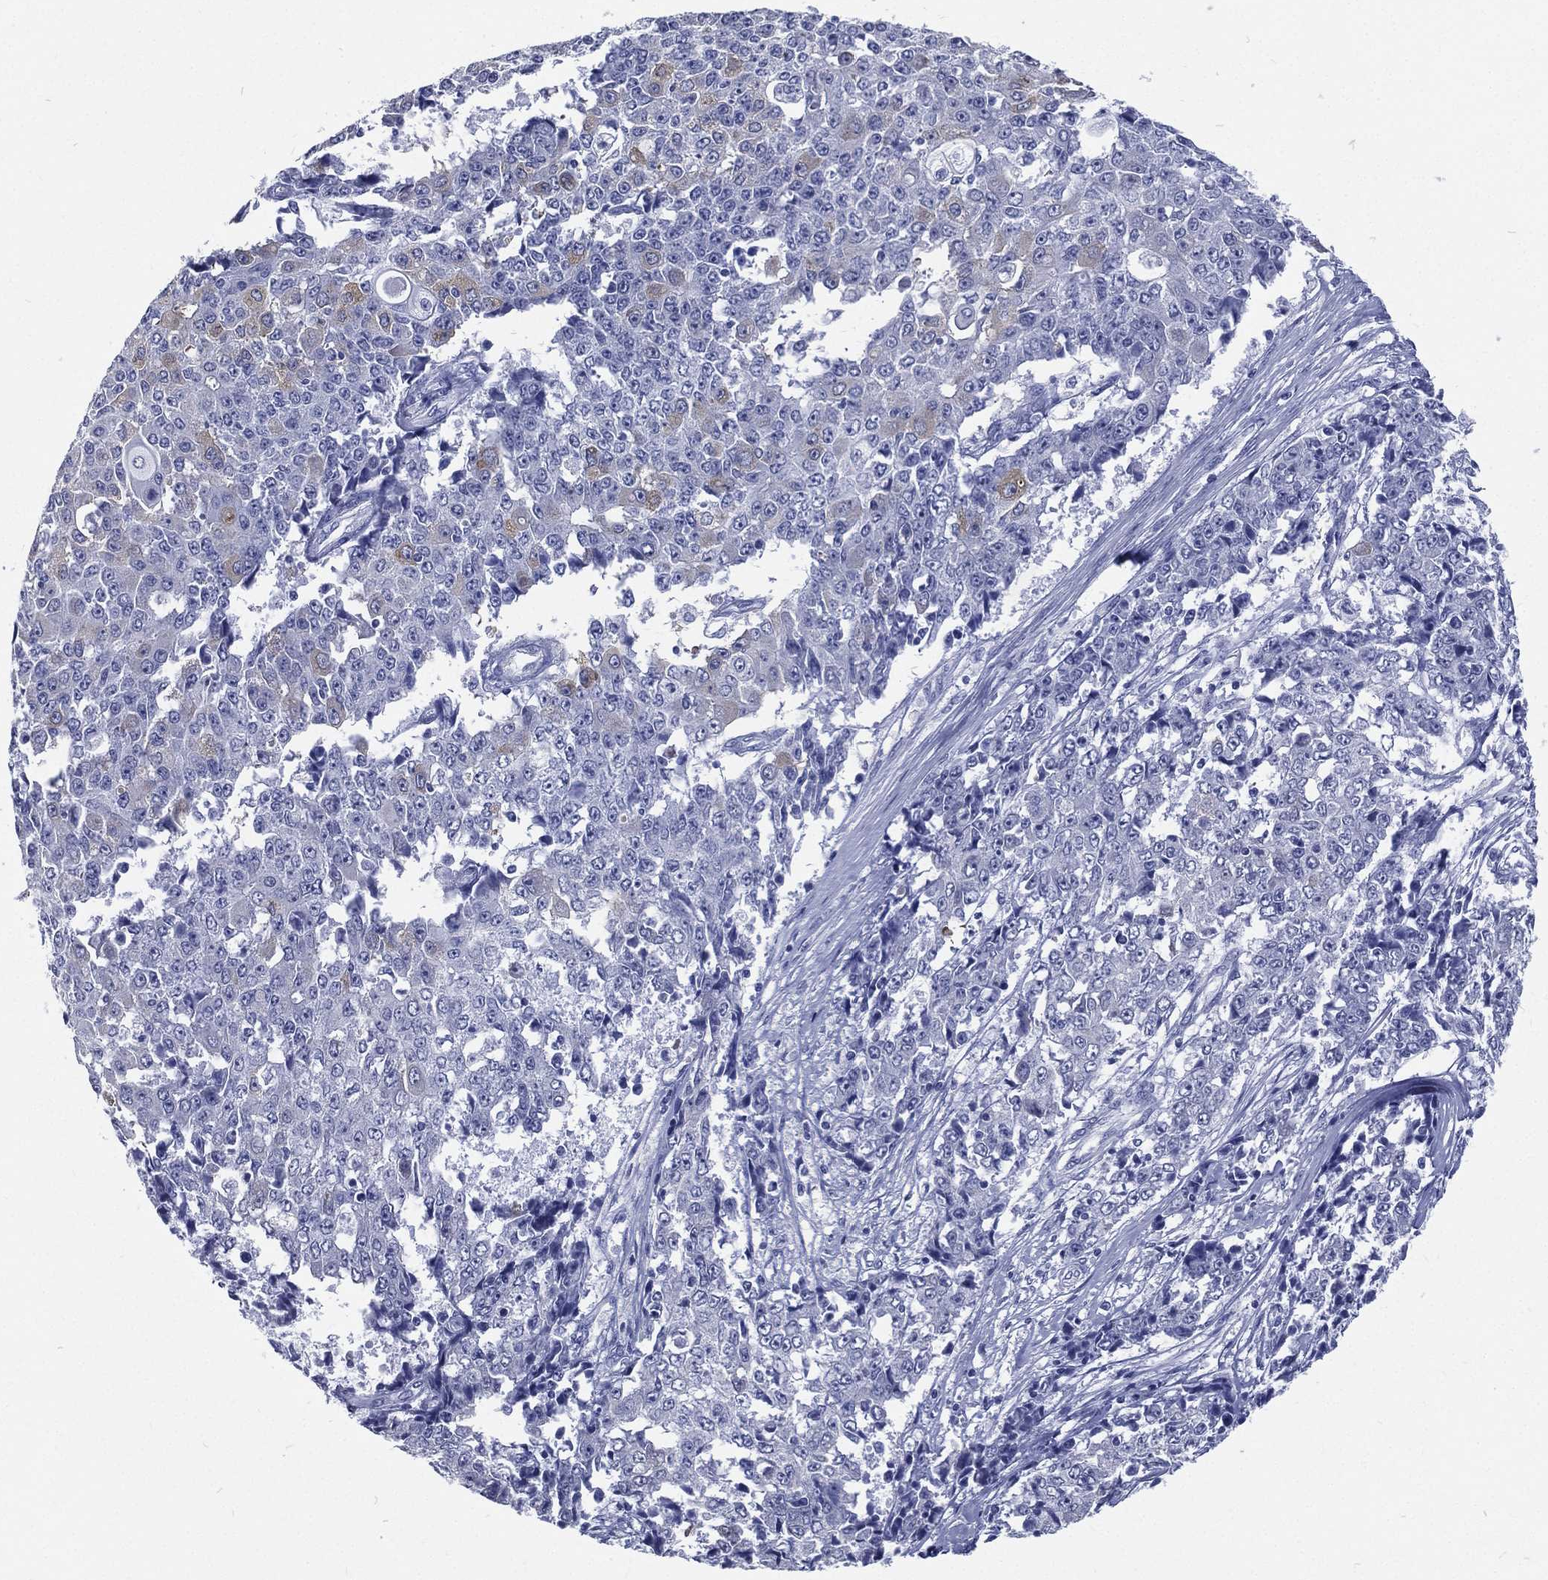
{"staining": {"intensity": "negative", "quantity": "none", "location": "none"}, "tissue": "ovarian cancer", "cell_type": "Tumor cells", "image_type": "cancer", "snomed": [{"axis": "morphology", "description": "Carcinoma, endometroid"}, {"axis": "topography", "description": "Ovary"}], "caption": "The IHC micrograph has no significant positivity in tumor cells of ovarian cancer (endometroid carcinoma) tissue.", "gene": "RSPH4A", "patient": {"sex": "female", "age": 42}}